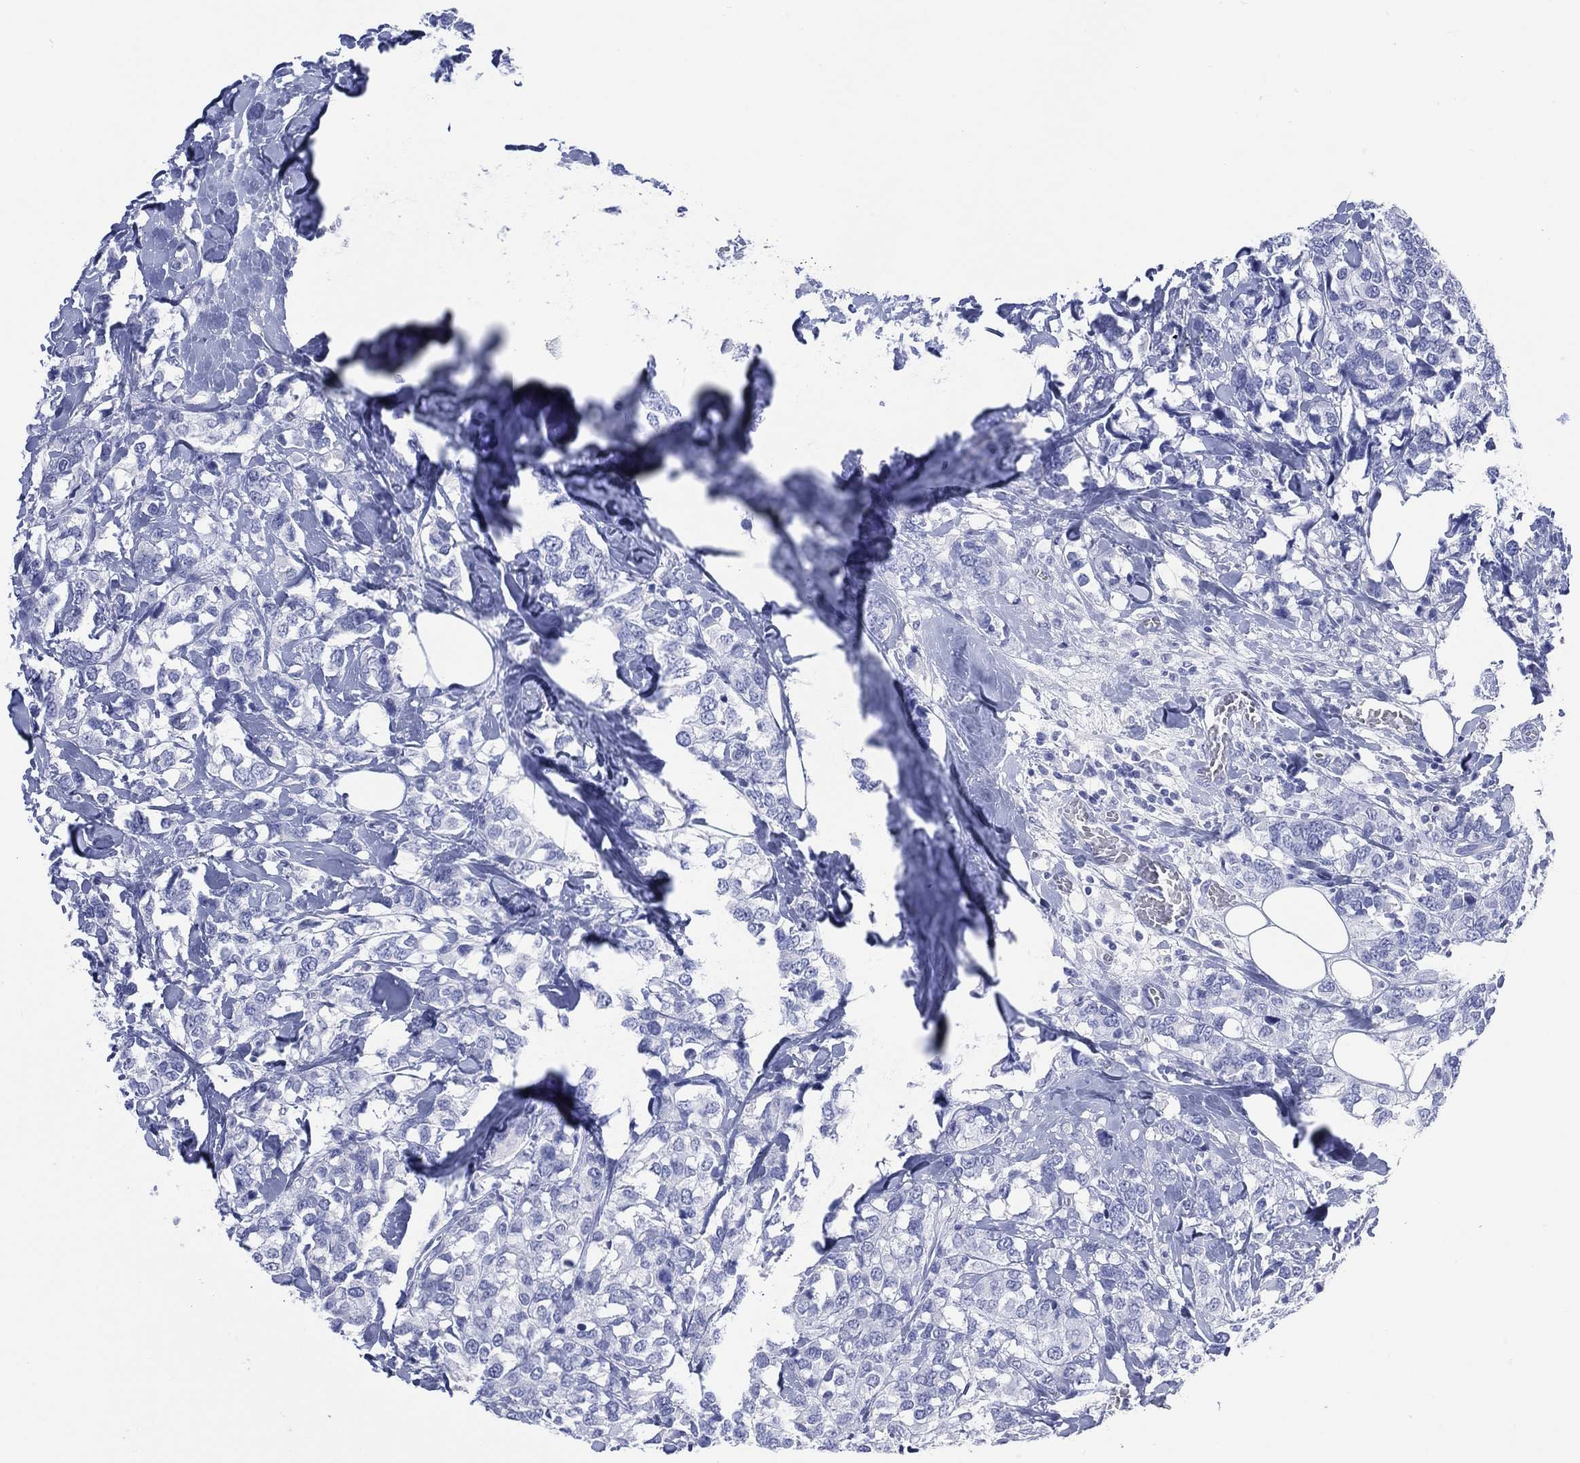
{"staining": {"intensity": "negative", "quantity": "none", "location": "none"}, "tissue": "breast cancer", "cell_type": "Tumor cells", "image_type": "cancer", "snomed": [{"axis": "morphology", "description": "Lobular carcinoma"}, {"axis": "topography", "description": "Breast"}], "caption": "Immunohistochemistry (IHC) histopathology image of breast cancer (lobular carcinoma) stained for a protein (brown), which demonstrates no positivity in tumor cells.", "gene": "LRRD1", "patient": {"sex": "female", "age": 59}}